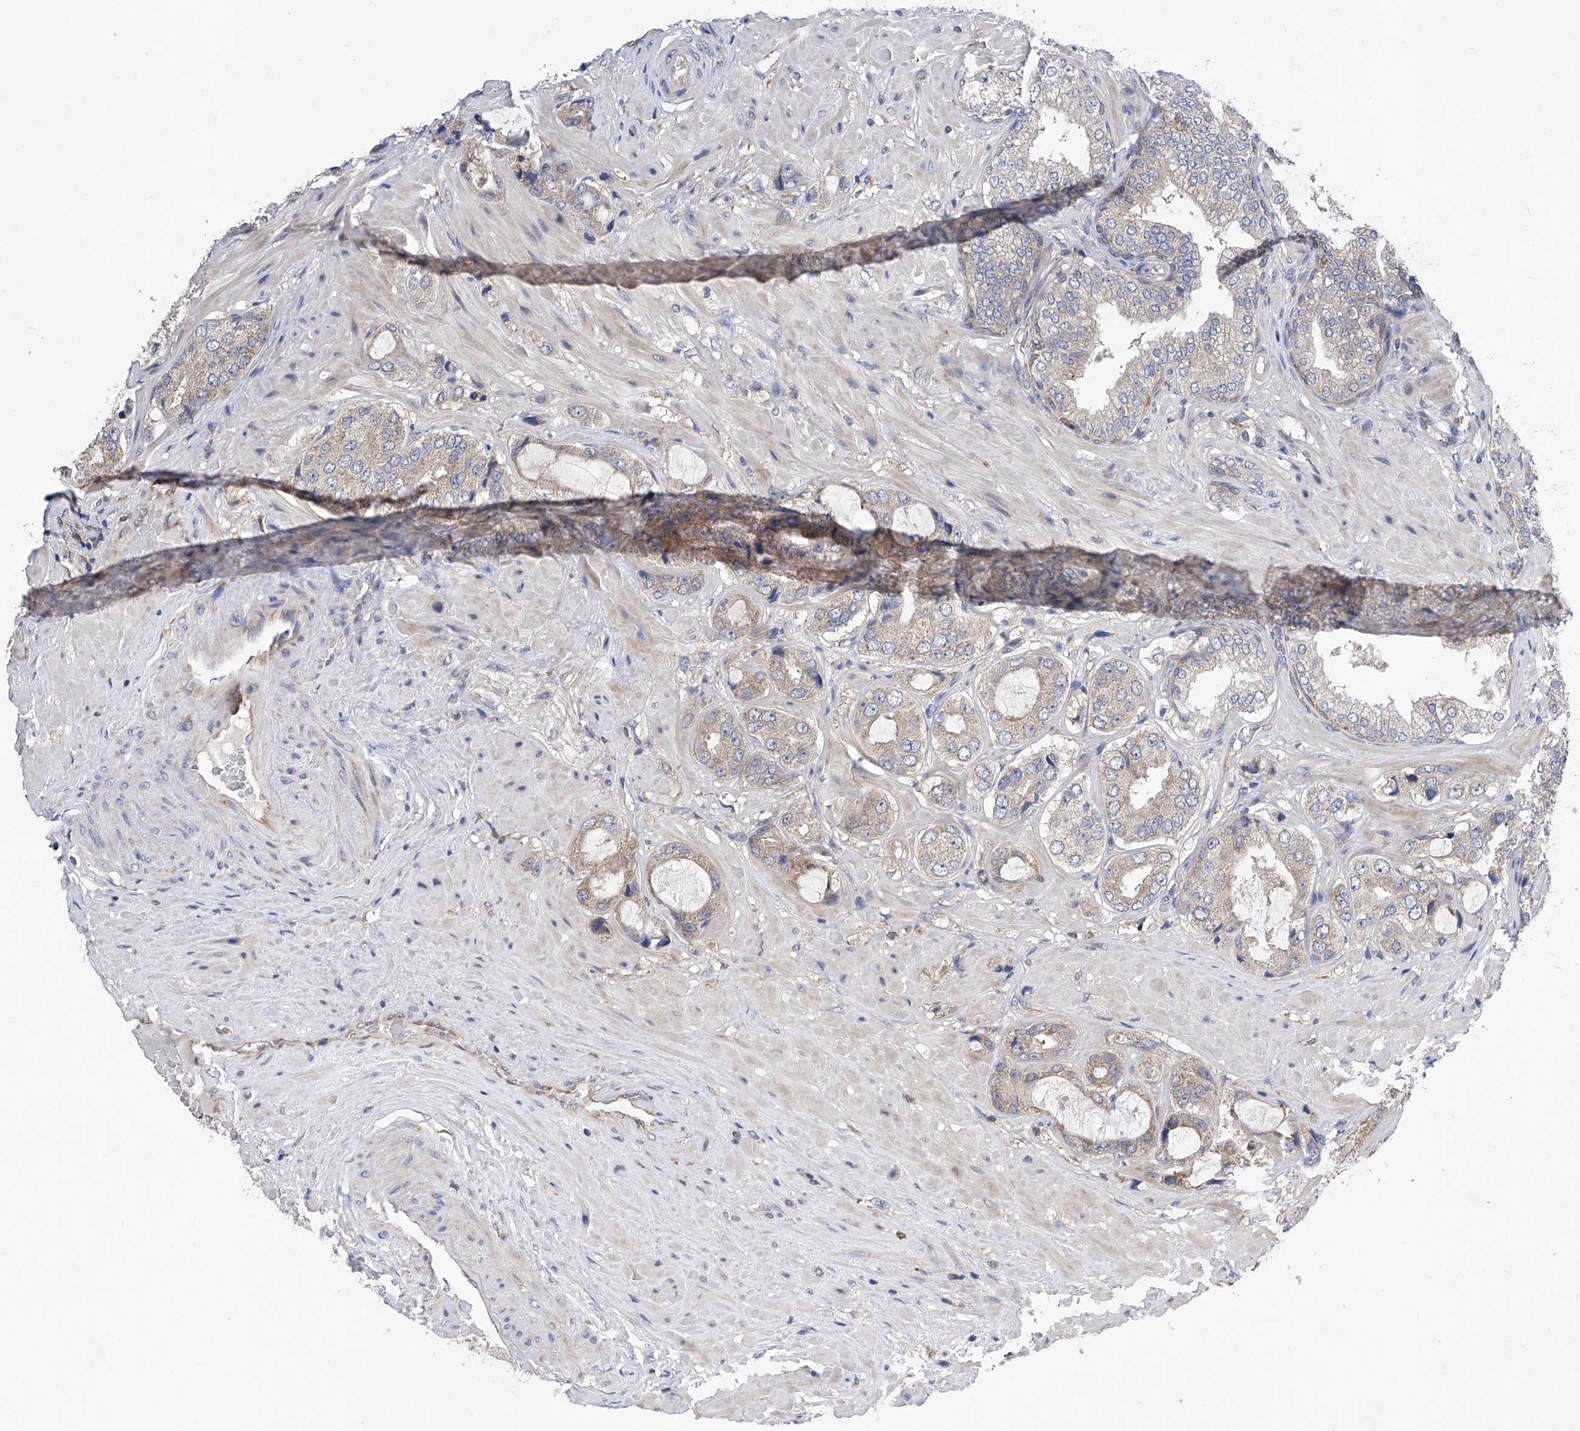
{"staining": {"intensity": "weak", "quantity": "<25%", "location": "cytoplasmic/membranous"}, "tissue": "prostate cancer", "cell_type": "Tumor cells", "image_type": "cancer", "snomed": [{"axis": "morphology", "description": "Adenocarcinoma, High grade"}, {"axis": "topography", "description": "Prostate"}], "caption": "High magnification brightfield microscopy of high-grade adenocarcinoma (prostate) stained with DAB (brown) and counterstained with hematoxylin (blue): tumor cells show no significant staining.", "gene": "SPATA20", "patient": {"sex": "male", "age": 59}}